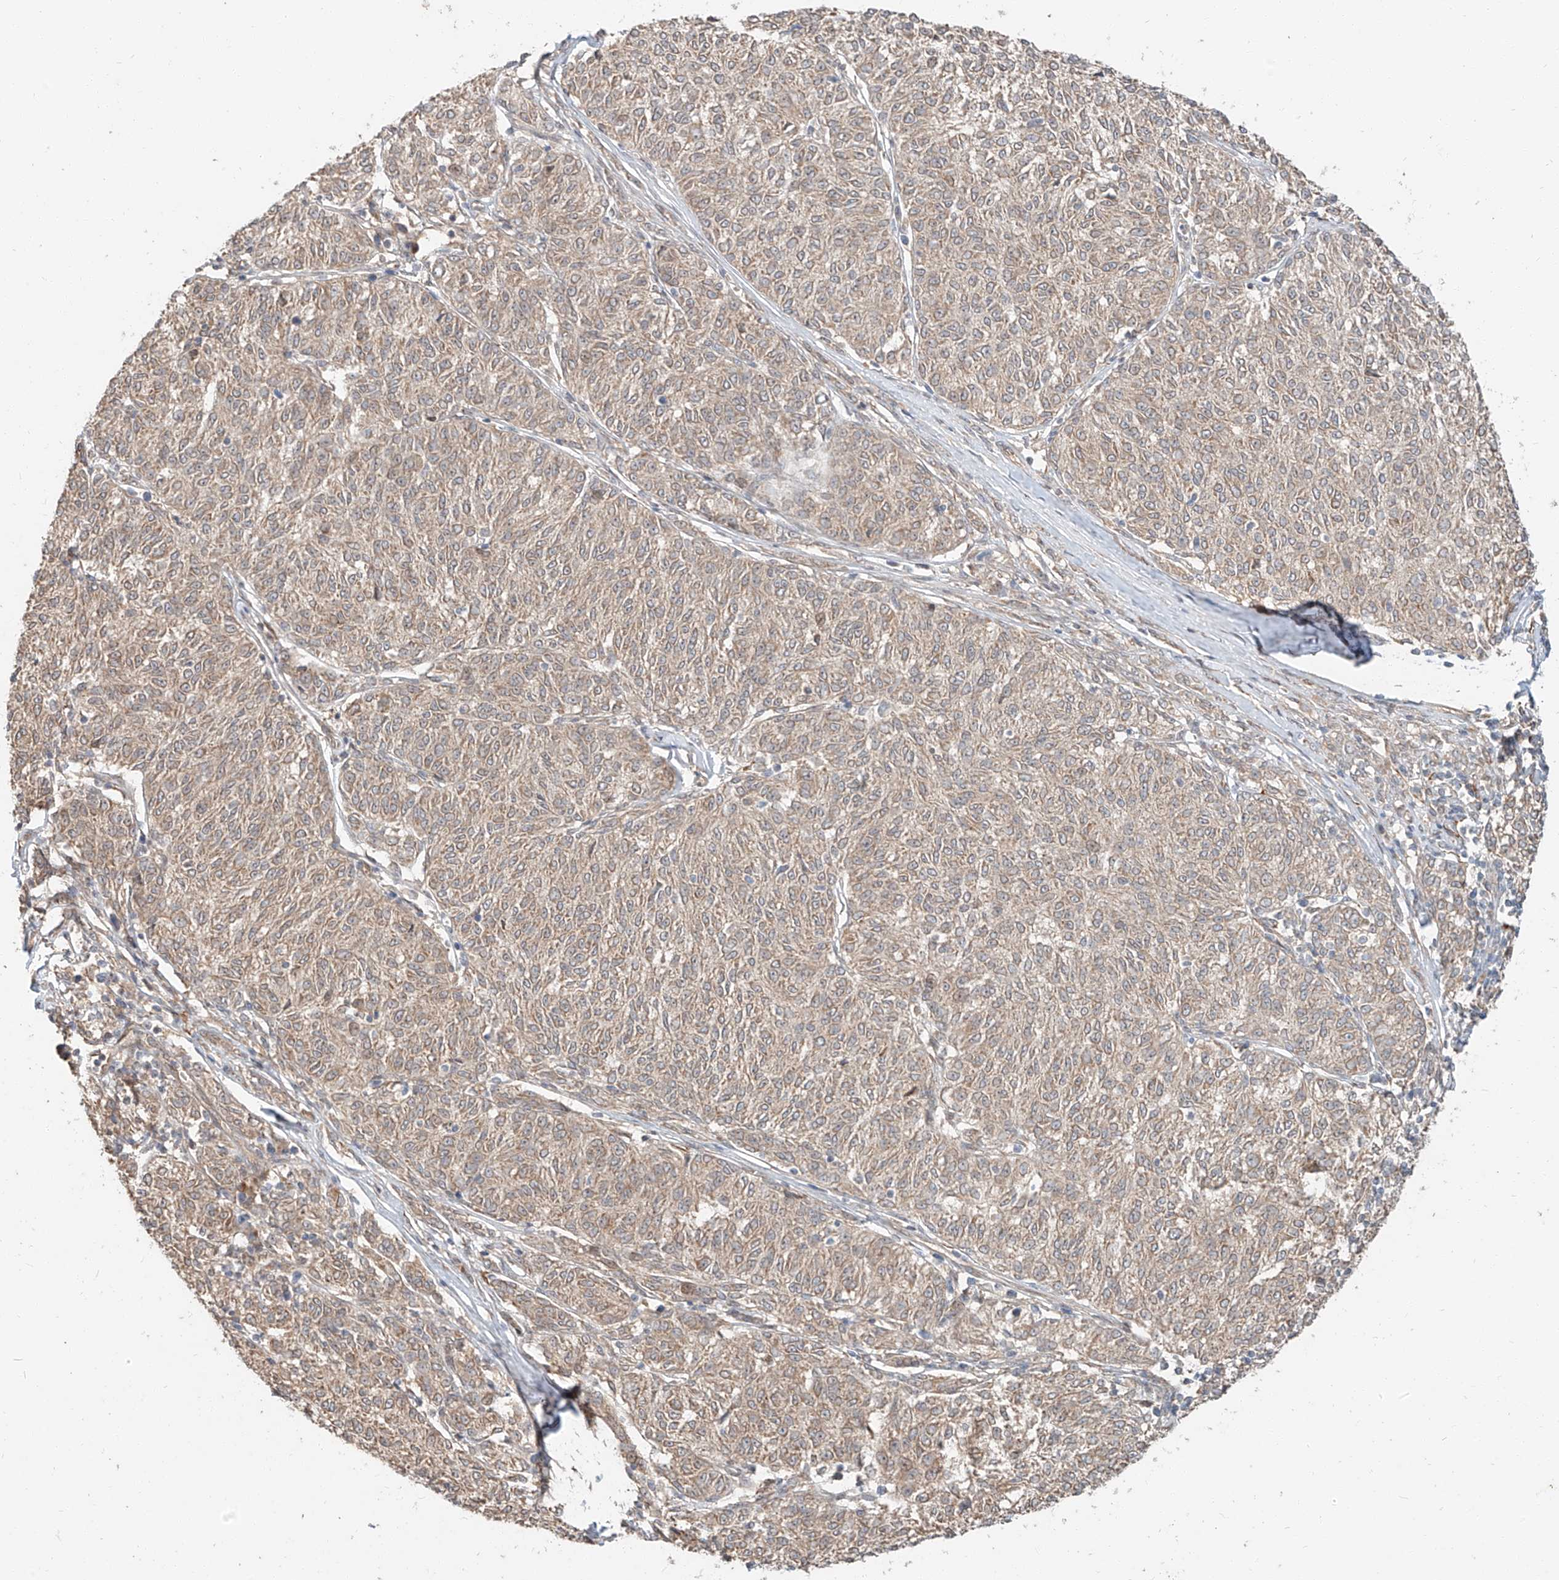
{"staining": {"intensity": "weak", "quantity": "25%-75%", "location": "cytoplasmic/membranous"}, "tissue": "melanoma", "cell_type": "Tumor cells", "image_type": "cancer", "snomed": [{"axis": "morphology", "description": "Malignant melanoma, NOS"}, {"axis": "topography", "description": "Skin"}], "caption": "Melanoma stained with a protein marker exhibits weak staining in tumor cells.", "gene": "STX19", "patient": {"sex": "female", "age": 72}}